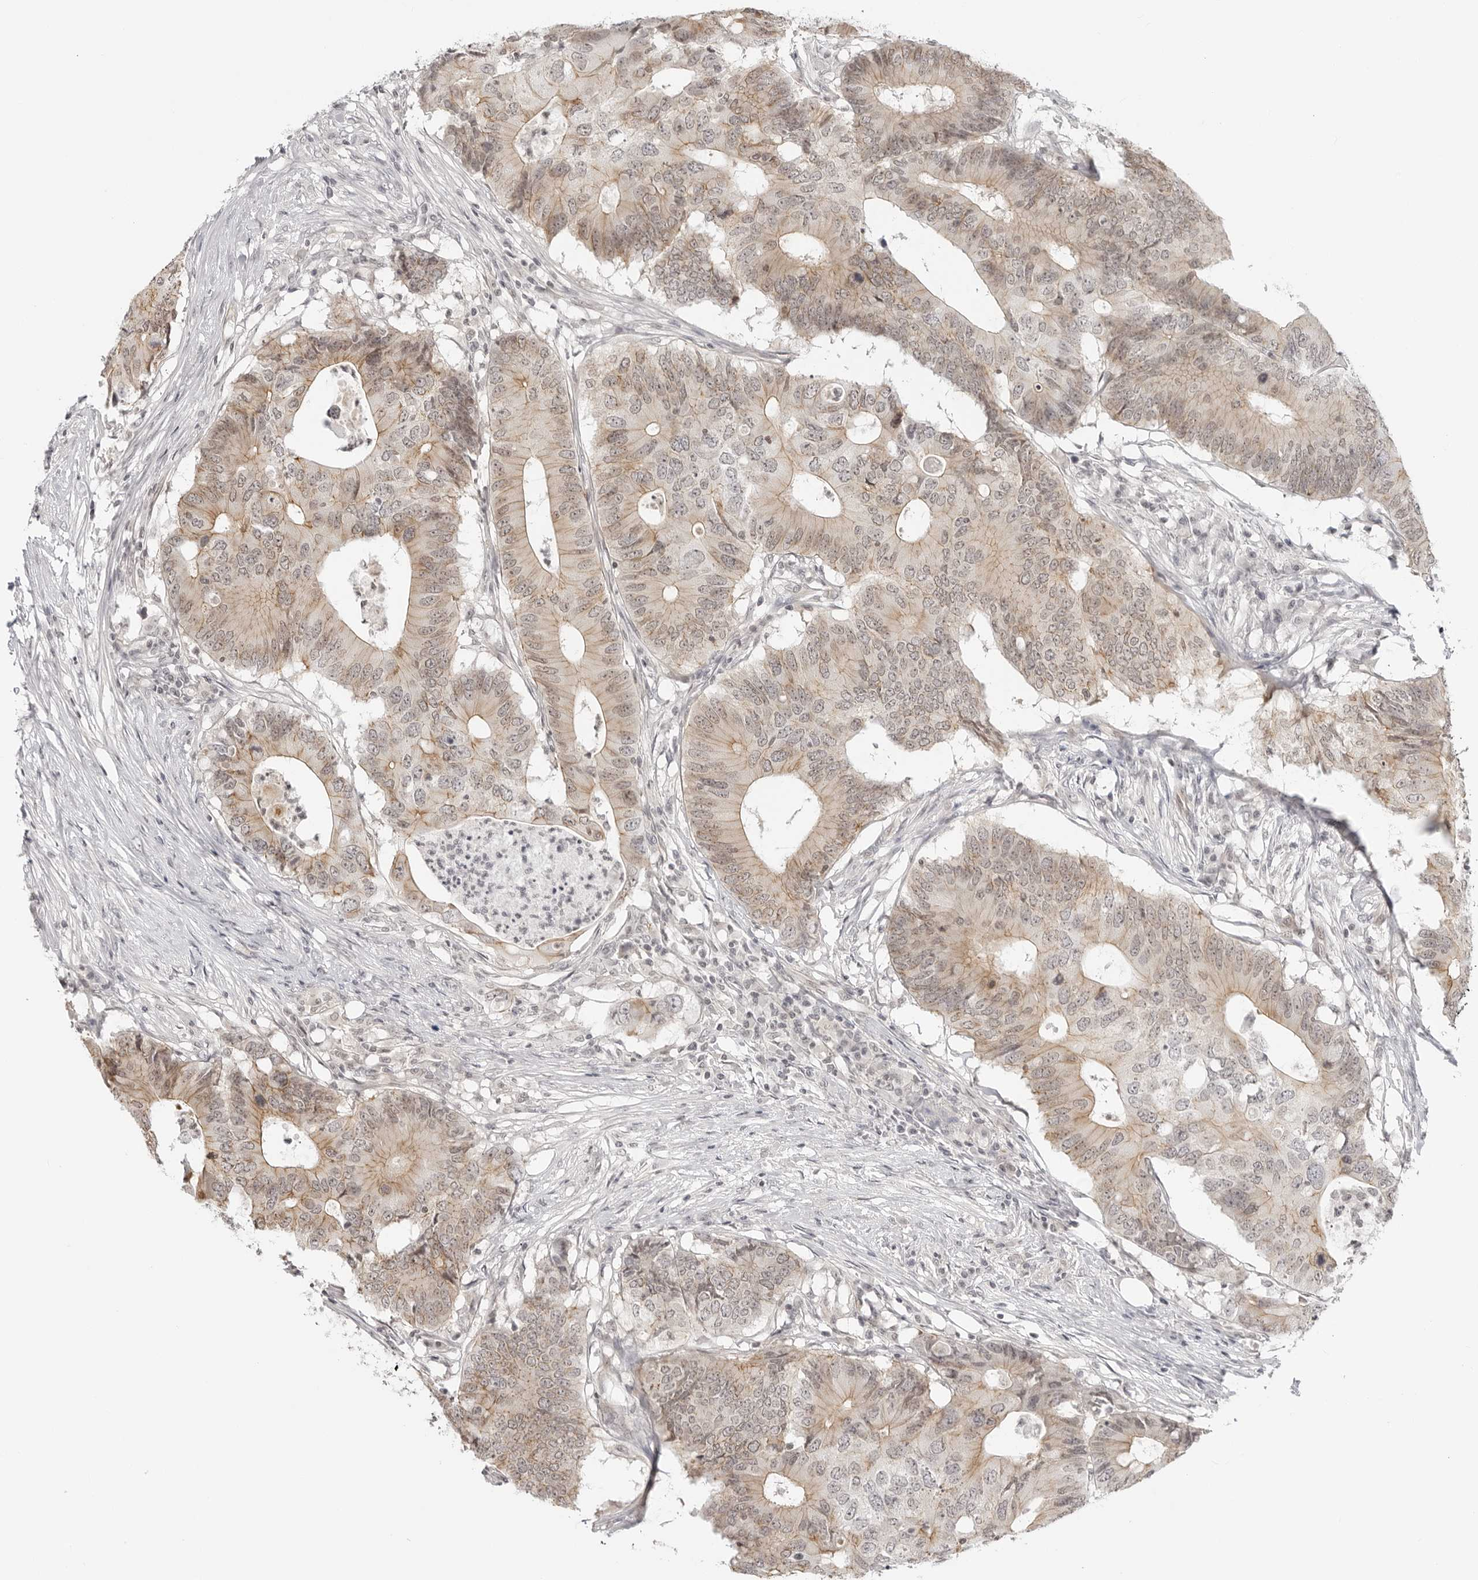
{"staining": {"intensity": "weak", "quantity": ">75%", "location": "cytoplasmic/membranous"}, "tissue": "colorectal cancer", "cell_type": "Tumor cells", "image_type": "cancer", "snomed": [{"axis": "morphology", "description": "Adenocarcinoma, NOS"}, {"axis": "topography", "description": "Colon"}], "caption": "Human adenocarcinoma (colorectal) stained for a protein (brown) demonstrates weak cytoplasmic/membranous positive positivity in about >75% of tumor cells.", "gene": "TRAPPC3", "patient": {"sex": "male", "age": 71}}